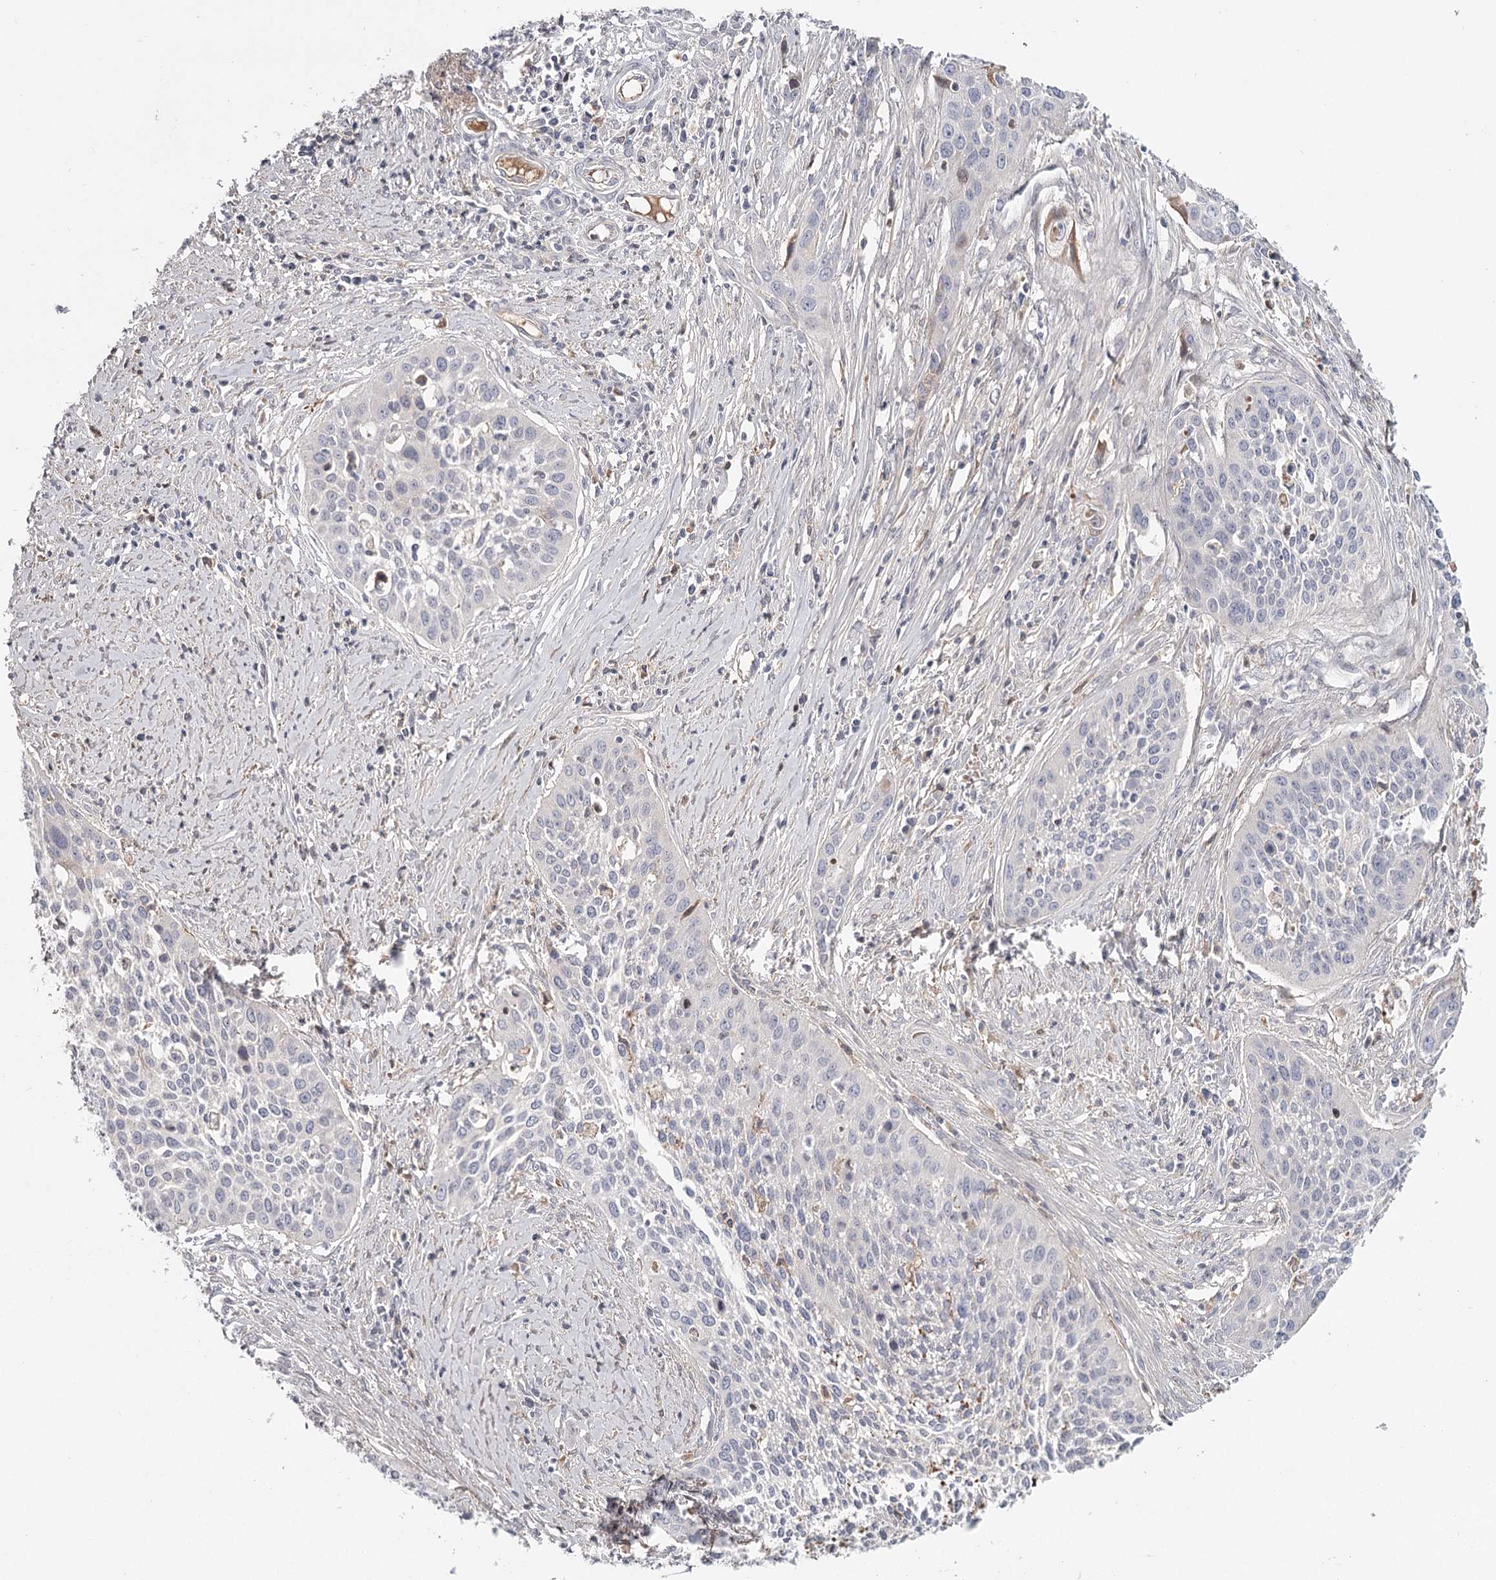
{"staining": {"intensity": "negative", "quantity": "none", "location": "none"}, "tissue": "cervical cancer", "cell_type": "Tumor cells", "image_type": "cancer", "snomed": [{"axis": "morphology", "description": "Squamous cell carcinoma, NOS"}, {"axis": "topography", "description": "Cervix"}], "caption": "This is an IHC histopathology image of cervical cancer (squamous cell carcinoma). There is no expression in tumor cells.", "gene": "DHRS9", "patient": {"sex": "female", "age": 34}}